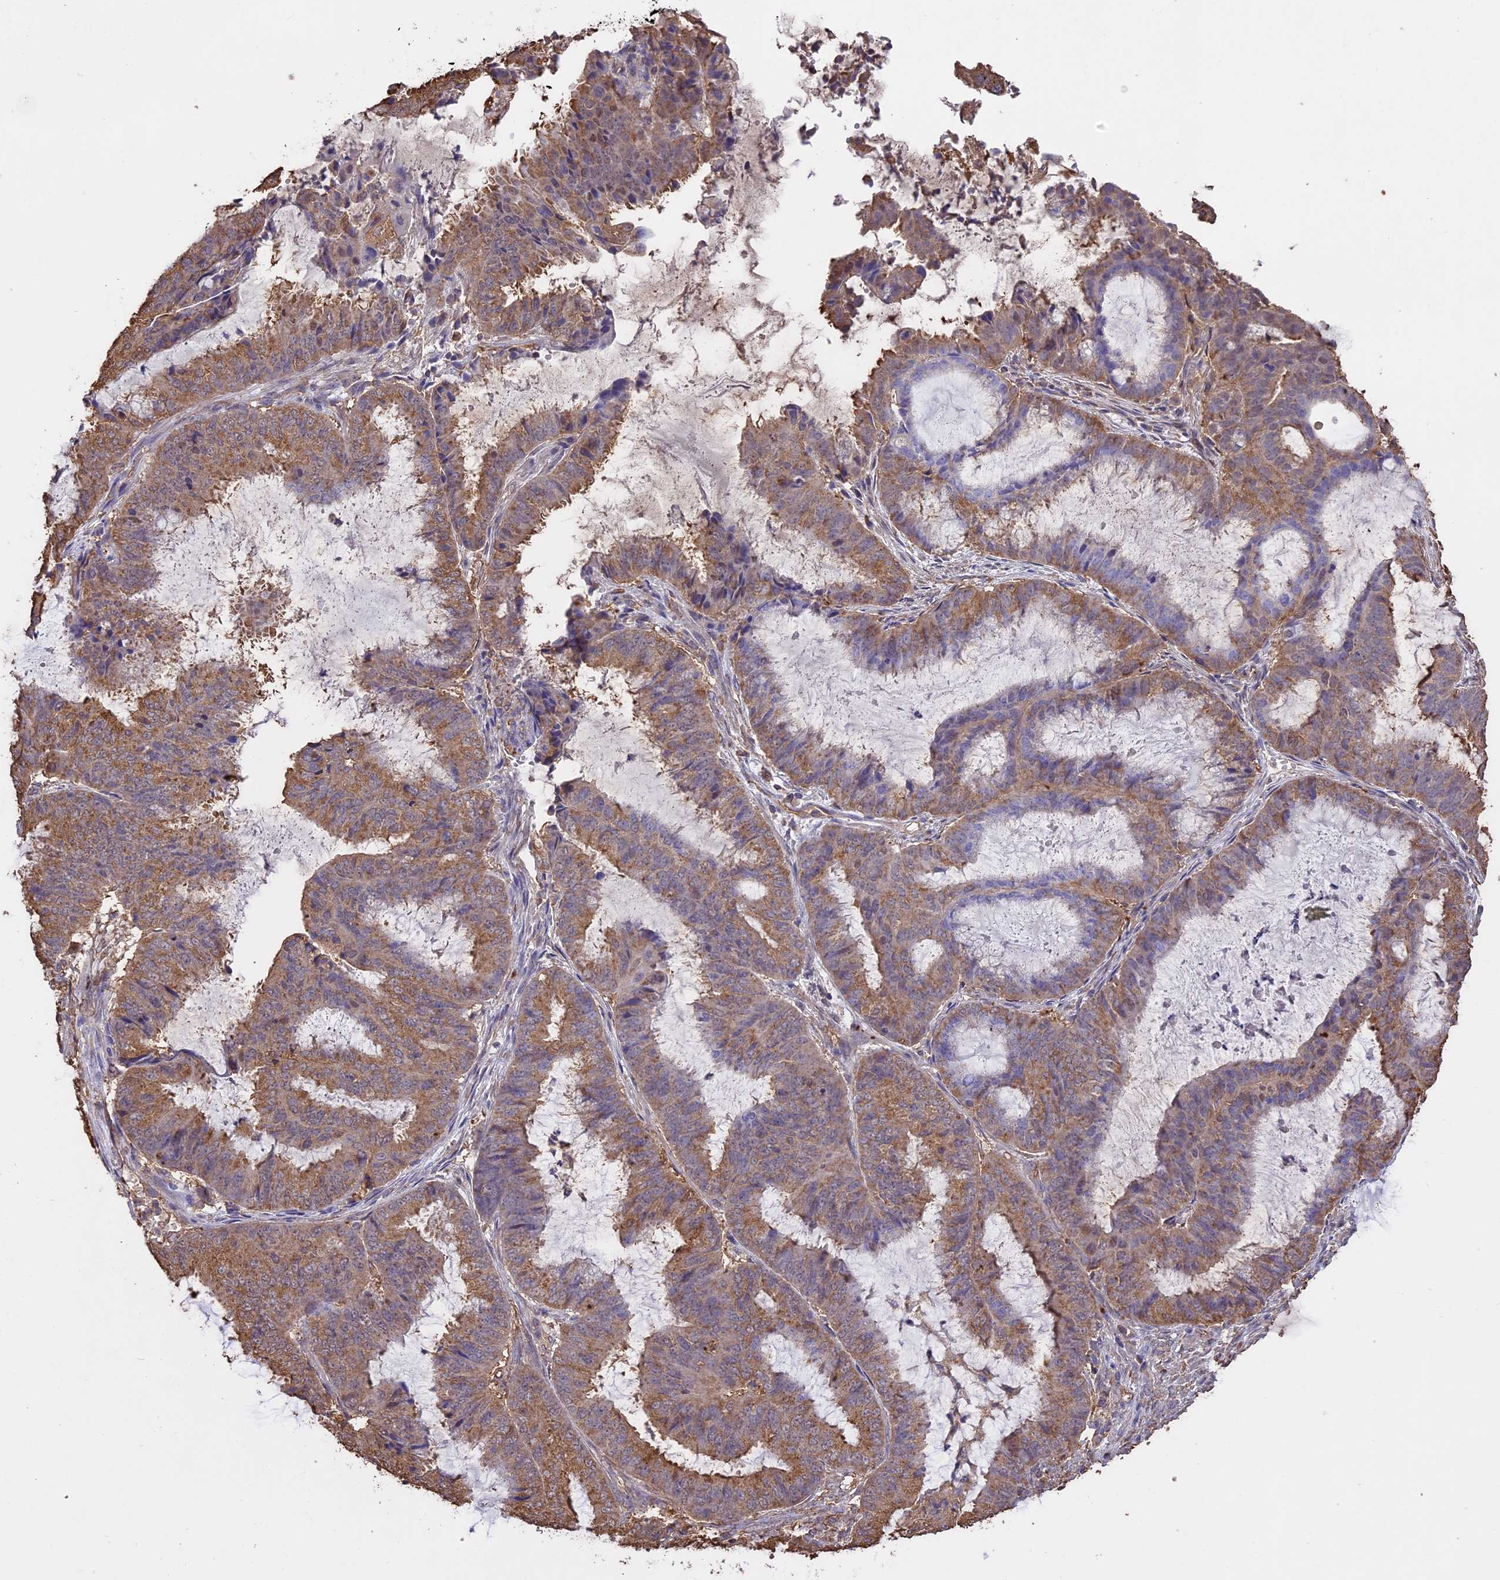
{"staining": {"intensity": "moderate", "quantity": "<25%", "location": "cytoplasmic/membranous"}, "tissue": "endometrial cancer", "cell_type": "Tumor cells", "image_type": "cancer", "snomed": [{"axis": "morphology", "description": "Adenocarcinoma, NOS"}, {"axis": "topography", "description": "Endometrium"}], "caption": "Adenocarcinoma (endometrial) tissue reveals moderate cytoplasmic/membranous expression in approximately <25% of tumor cells, visualized by immunohistochemistry.", "gene": "ARHGAP19", "patient": {"sex": "female", "age": 51}}